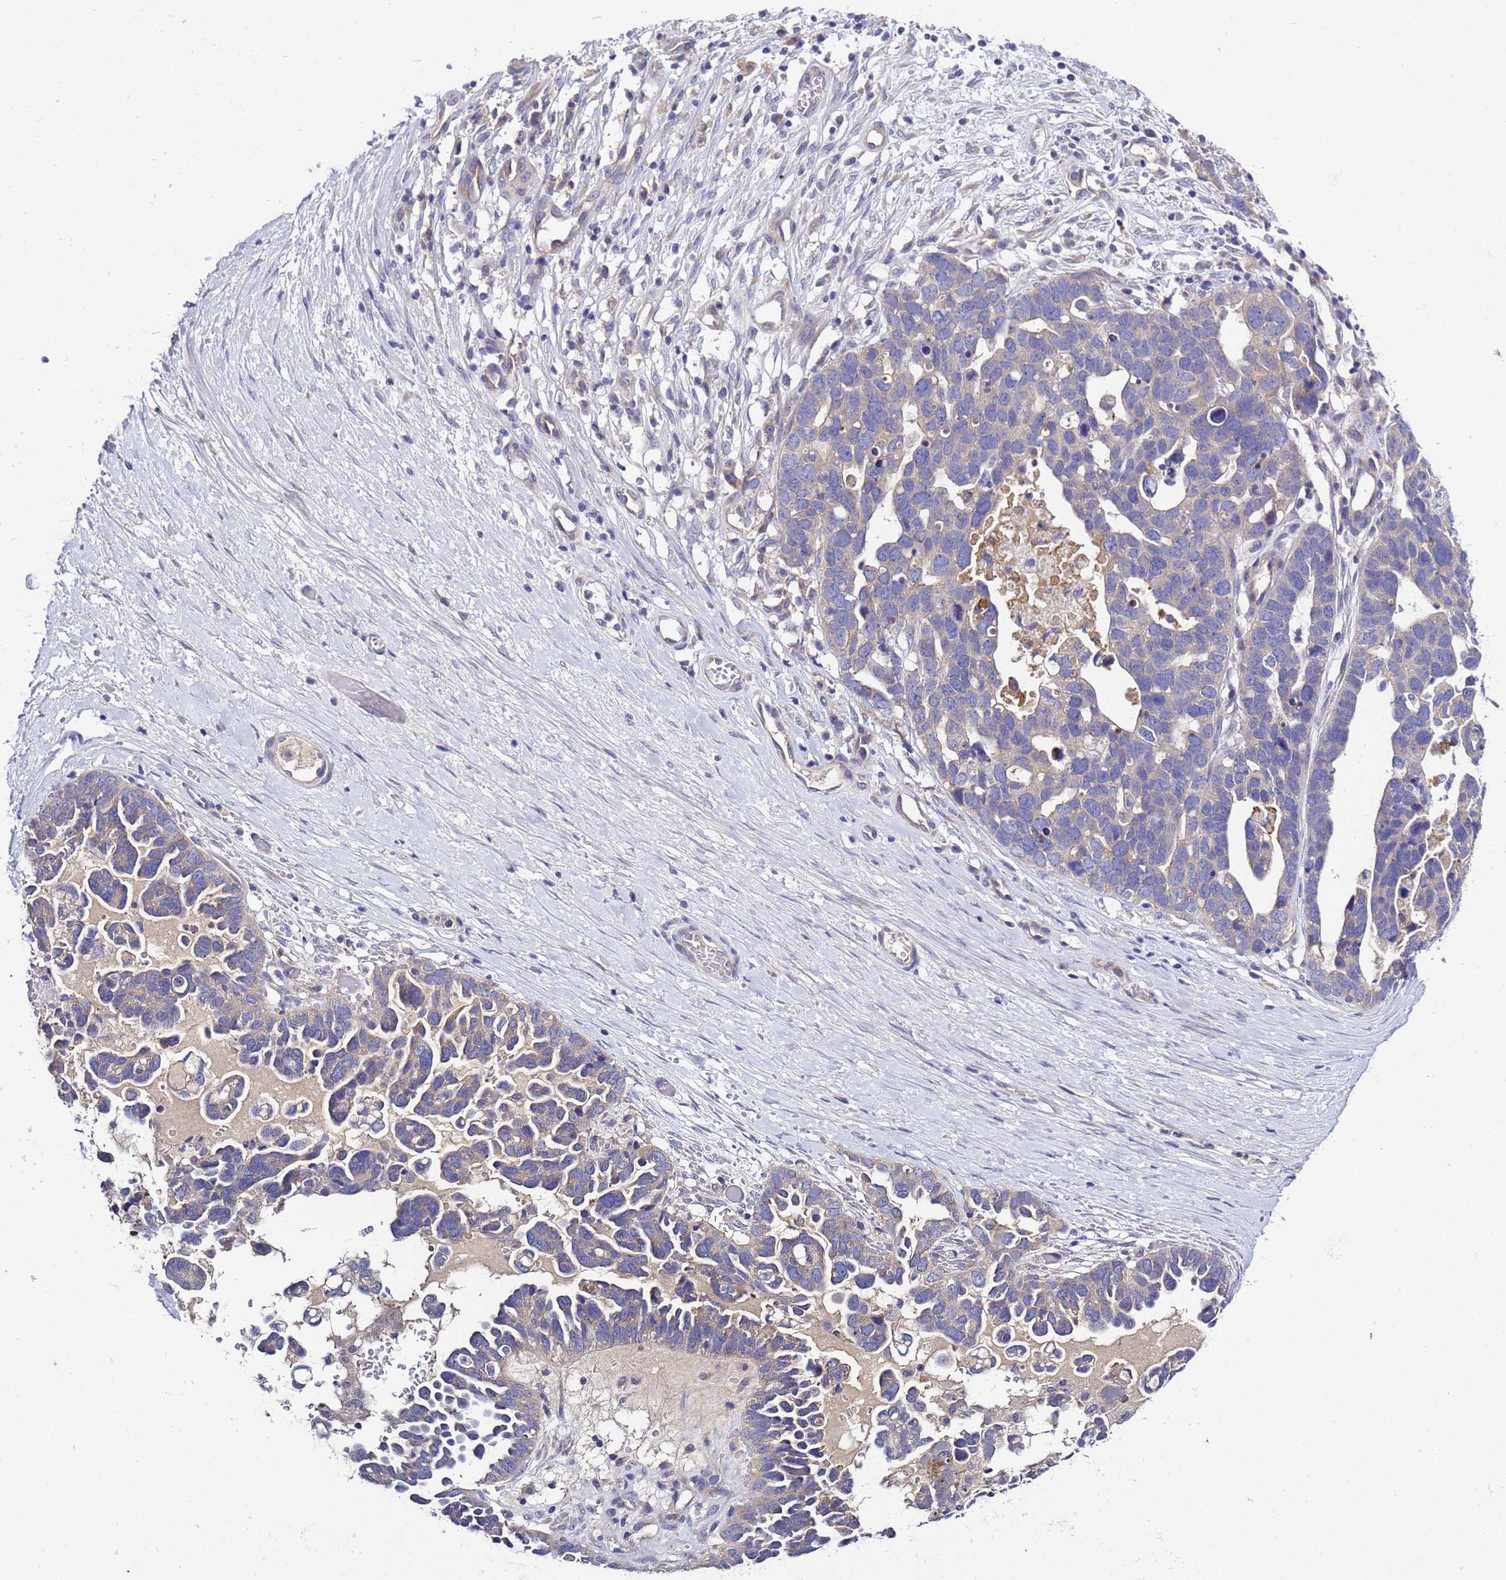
{"staining": {"intensity": "negative", "quantity": "none", "location": "none"}, "tissue": "ovarian cancer", "cell_type": "Tumor cells", "image_type": "cancer", "snomed": [{"axis": "morphology", "description": "Cystadenocarcinoma, serous, NOS"}, {"axis": "topography", "description": "Ovary"}], "caption": "DAB immunohistochemical staining of ovarian serous cystadenocarcinoma displays no significant positivity in tumor cells.", "gene": "RC3H2", "patient": {"sex": "female", "age": 54}}